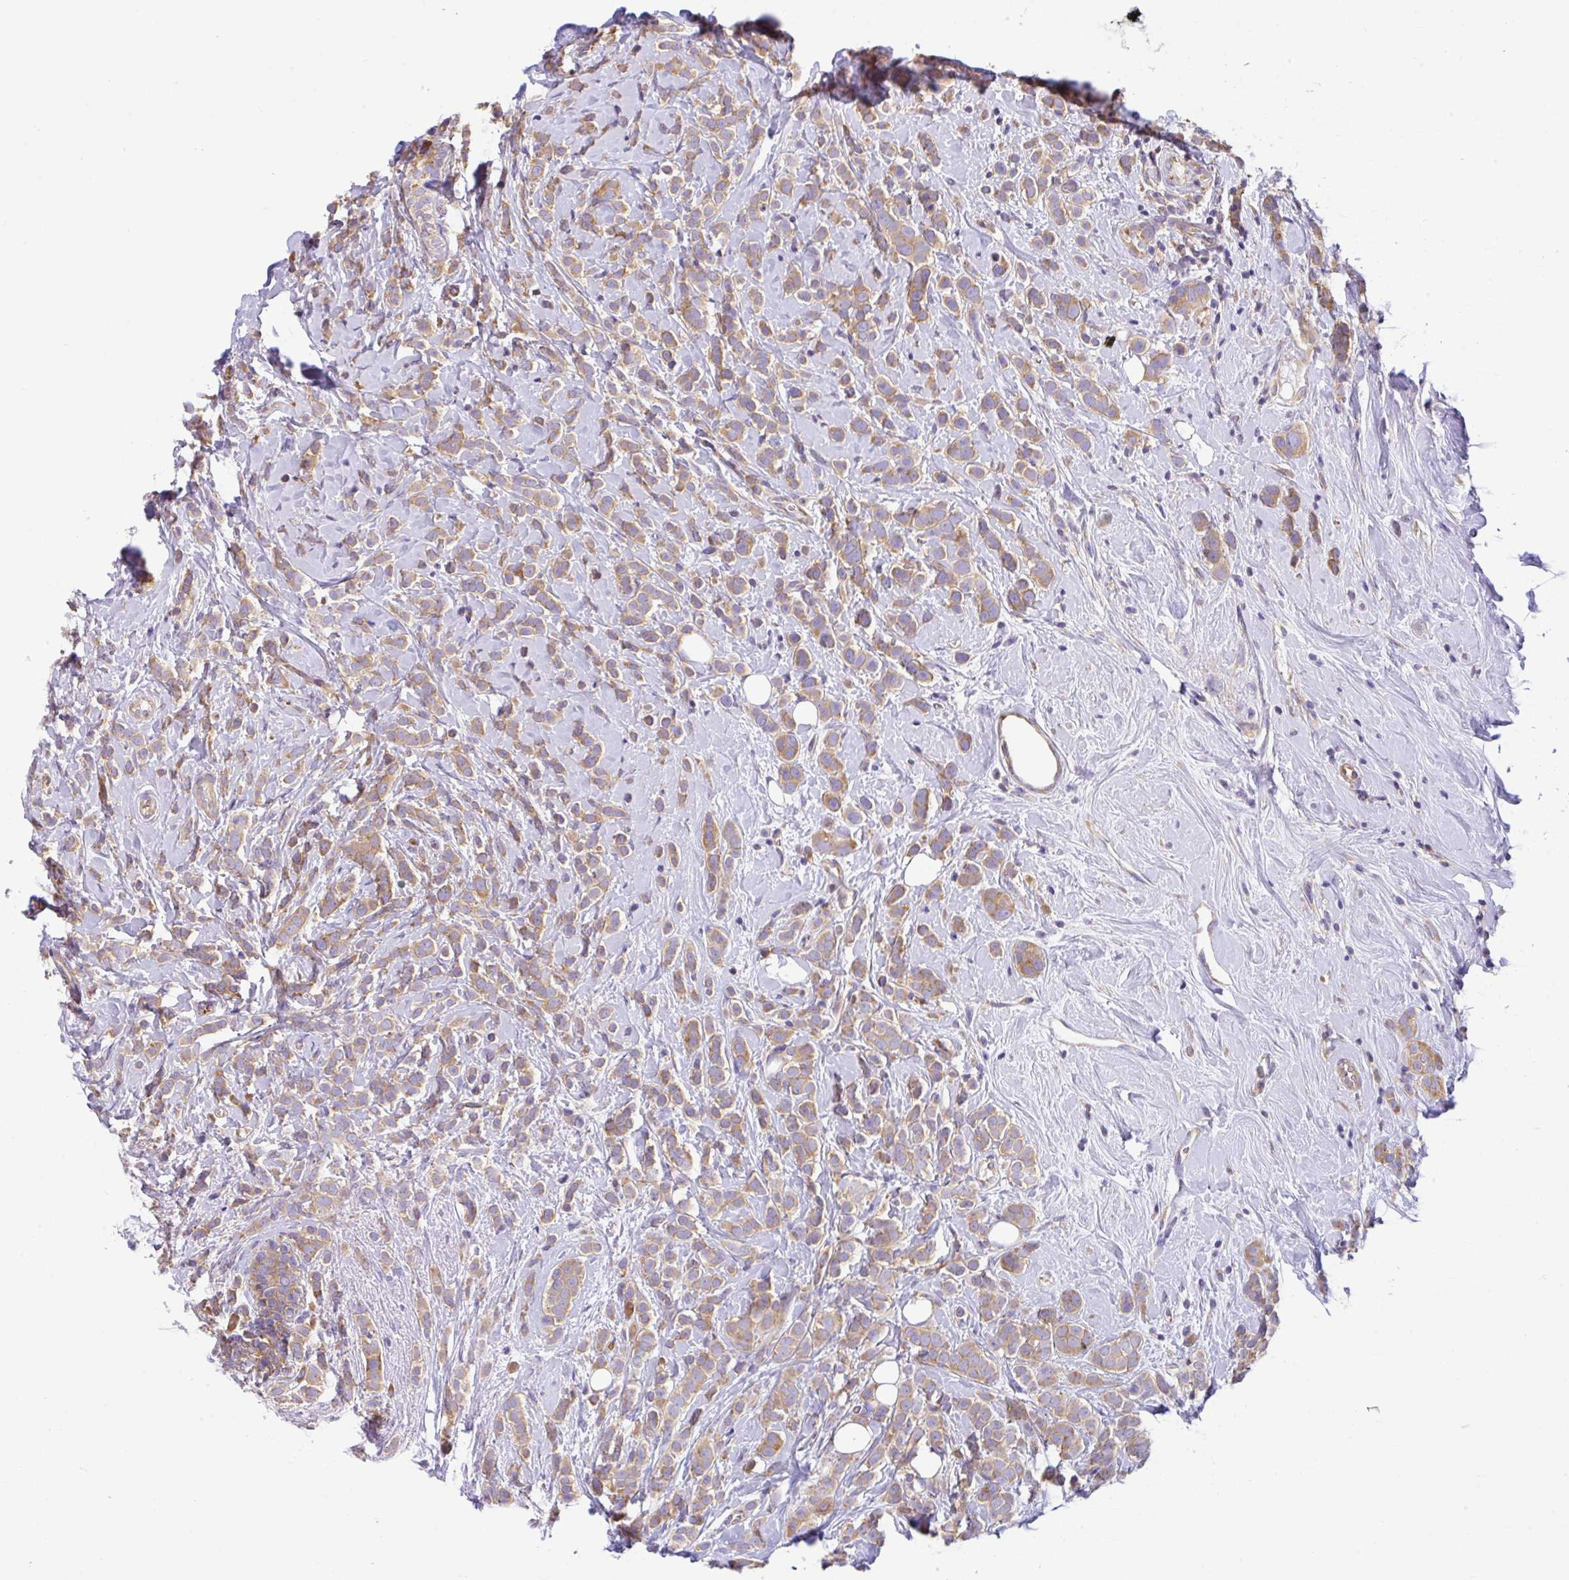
{"staining": {"intensity": "moderate", "quantity": ">75%", "location": "cytoplasmic/membranous"}, "tissue": "breast cancer", "cell_type": "Tumor cells", "image_type": "cancer", "snomed": [{"axis": "morphology", "description": "Lobular carcinoma"}, {"axis": "topography", "description": "Breast"}], "caption": "A medium amount of moderate cytoplasmic/membranous staining is present in about >75% of tumor cells in breast cancer (lobular carcinoma) tissue.", "gene": "GFPT2", "patient": {"sex": "female", "age": 49}}